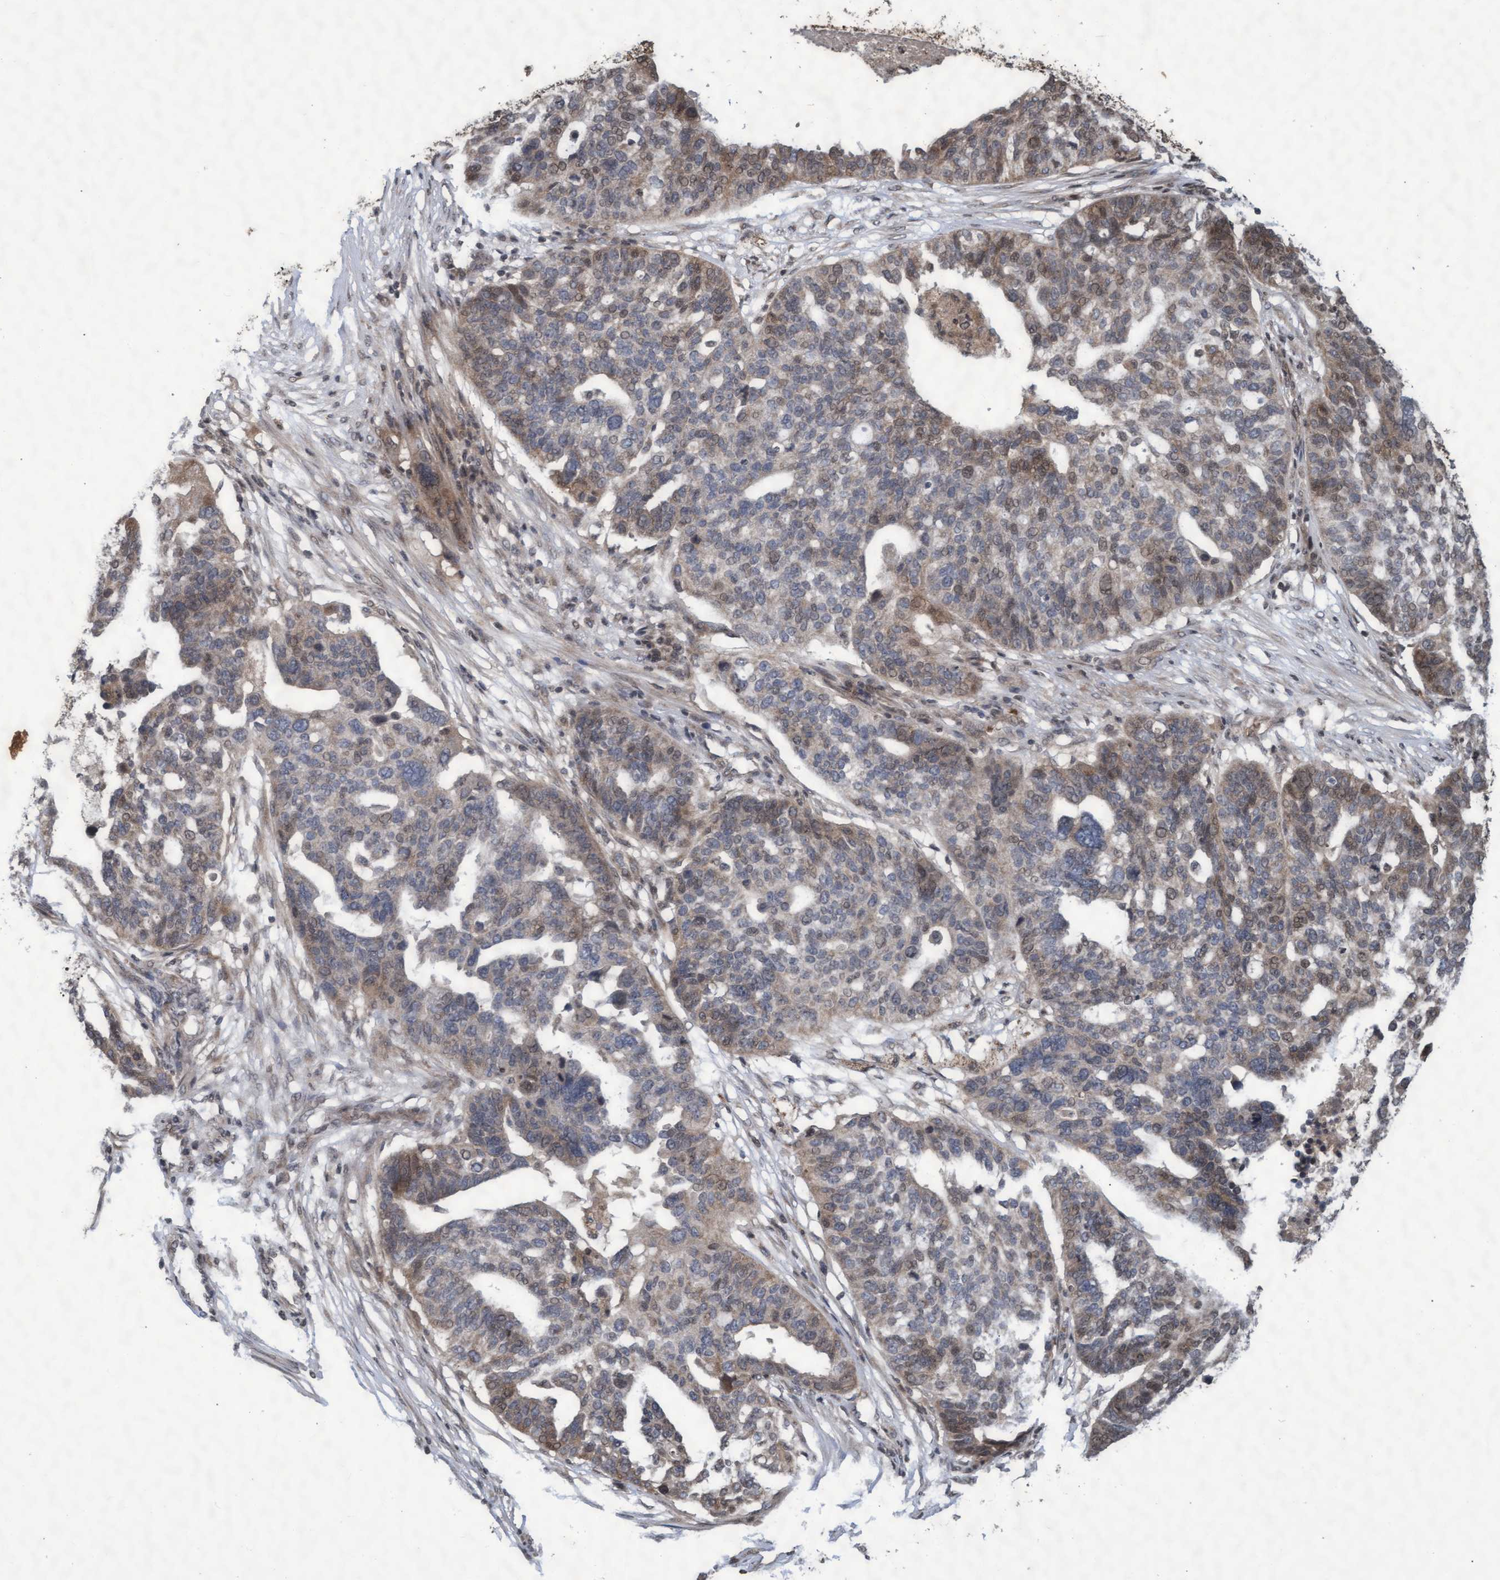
{"staining": {"intensity": "weak", "quantity": "25%-75%", "location": "cytoplasmic/membranous,nuclear"}, "tissue": "ovarian cancer", "cell_type": "Tumor cells", "image_type": "cancer", "snomed": [{"axis": "morphology", "description": "Cystadenocarcinoma, serous, NOS"}, {"axis": "topography", "description": "Ovary"}], "caption": "Immunohistochemistry (IHC) image of human ovarian serous cystadenocarcinoma stained for a protein (brown), which demonstrates low levels of weak cytoplasmic/membranous and nuclear positivity in approximately 25%-75% of tumor cells.", "gene": "KCNC2", "patient": {"sex": "female", "age": 59}}